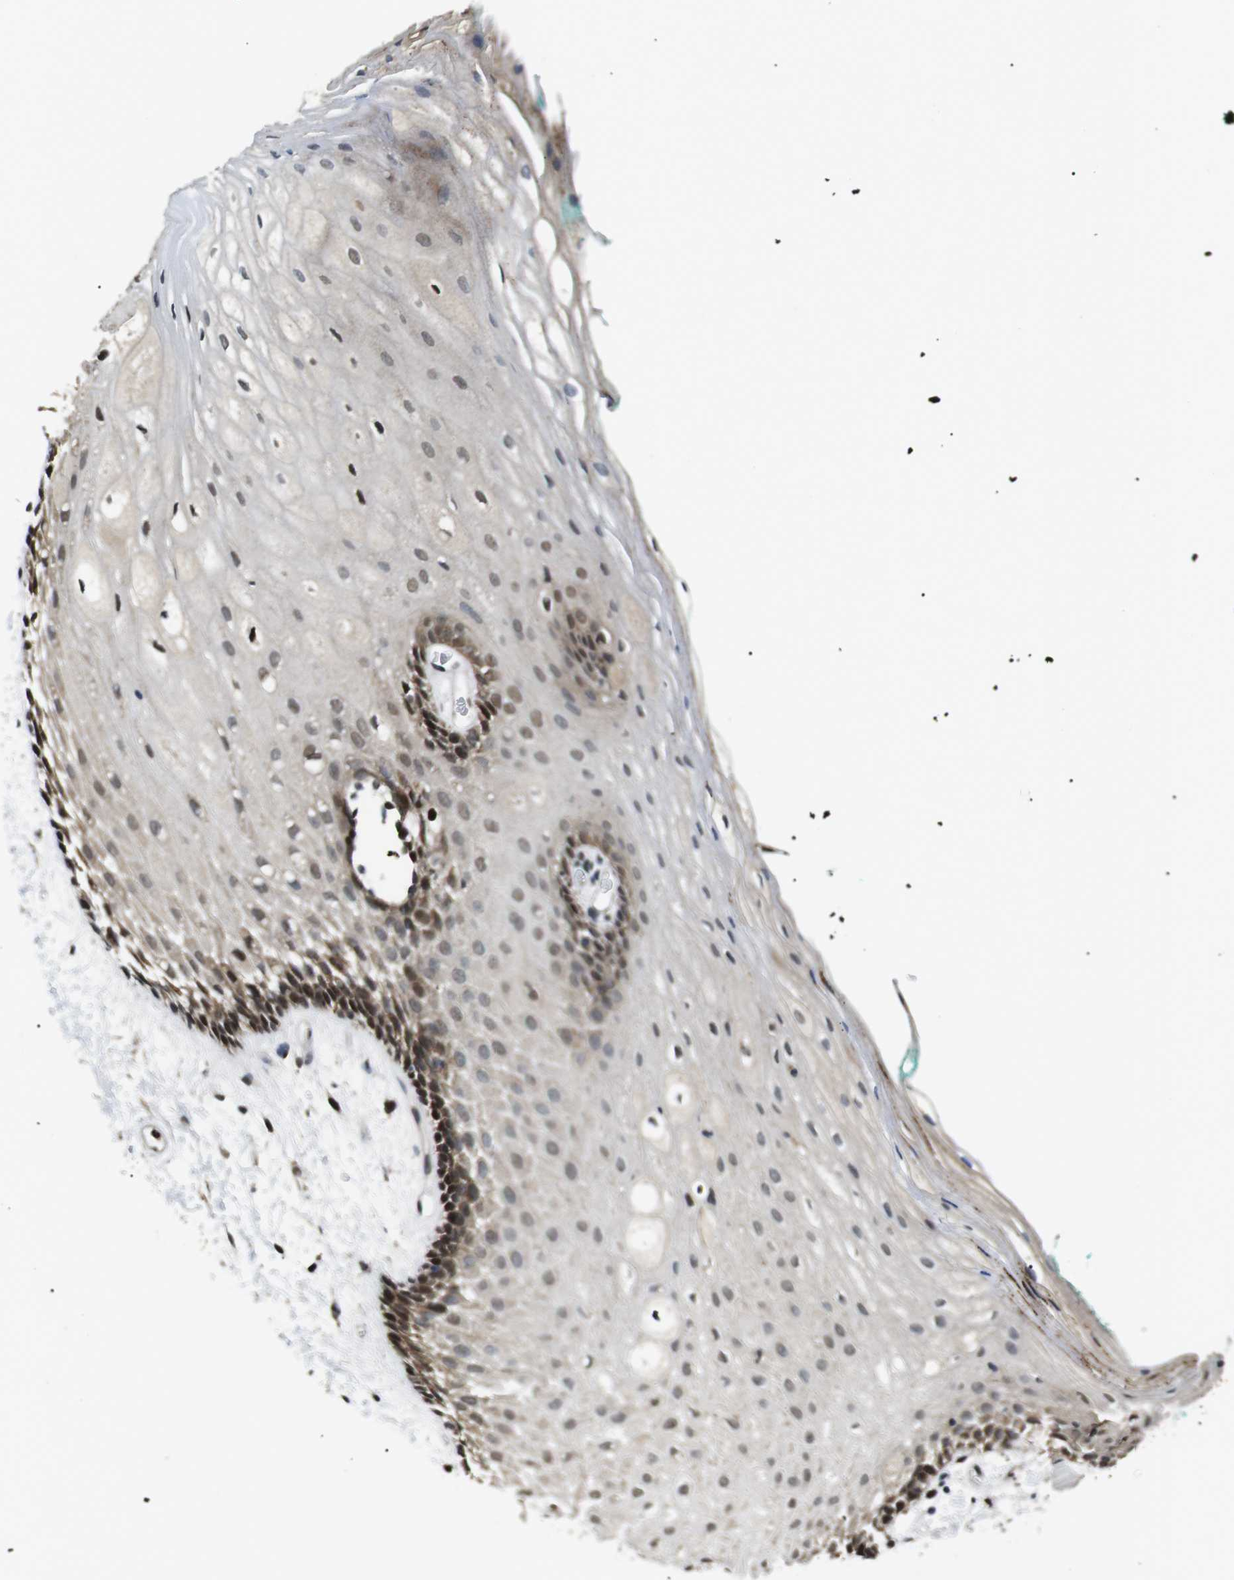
{"staining": {"intensity": "strong", "quantity": ">75%", "location": "cytoplasmic/membranous,nuclear"}, "tissue": "oral mucosa", "cell_type": "Squamous epithelial cells", "image_type": "normal", "snomed": [{"axis": "morphology", "description": "Normal tissue, NOS"}, {"axis": "topography", "description": "Skeletal muscle"}, {"axis": "topography", "description": "Oral tissue"}, {"axis": "topography", "description": "Peripheral nerve tissue"}], "caption": "Squamous epithelial cells display high levels of strong cytoplasmic/membranous,nuclear positivity in about >75% of cells in normal human oral mucosa. The protein is shown in brown color, while the nuclei are stained blue.", "gene": "ORAI3", "patient": {"sex": "female", "age": 84}}